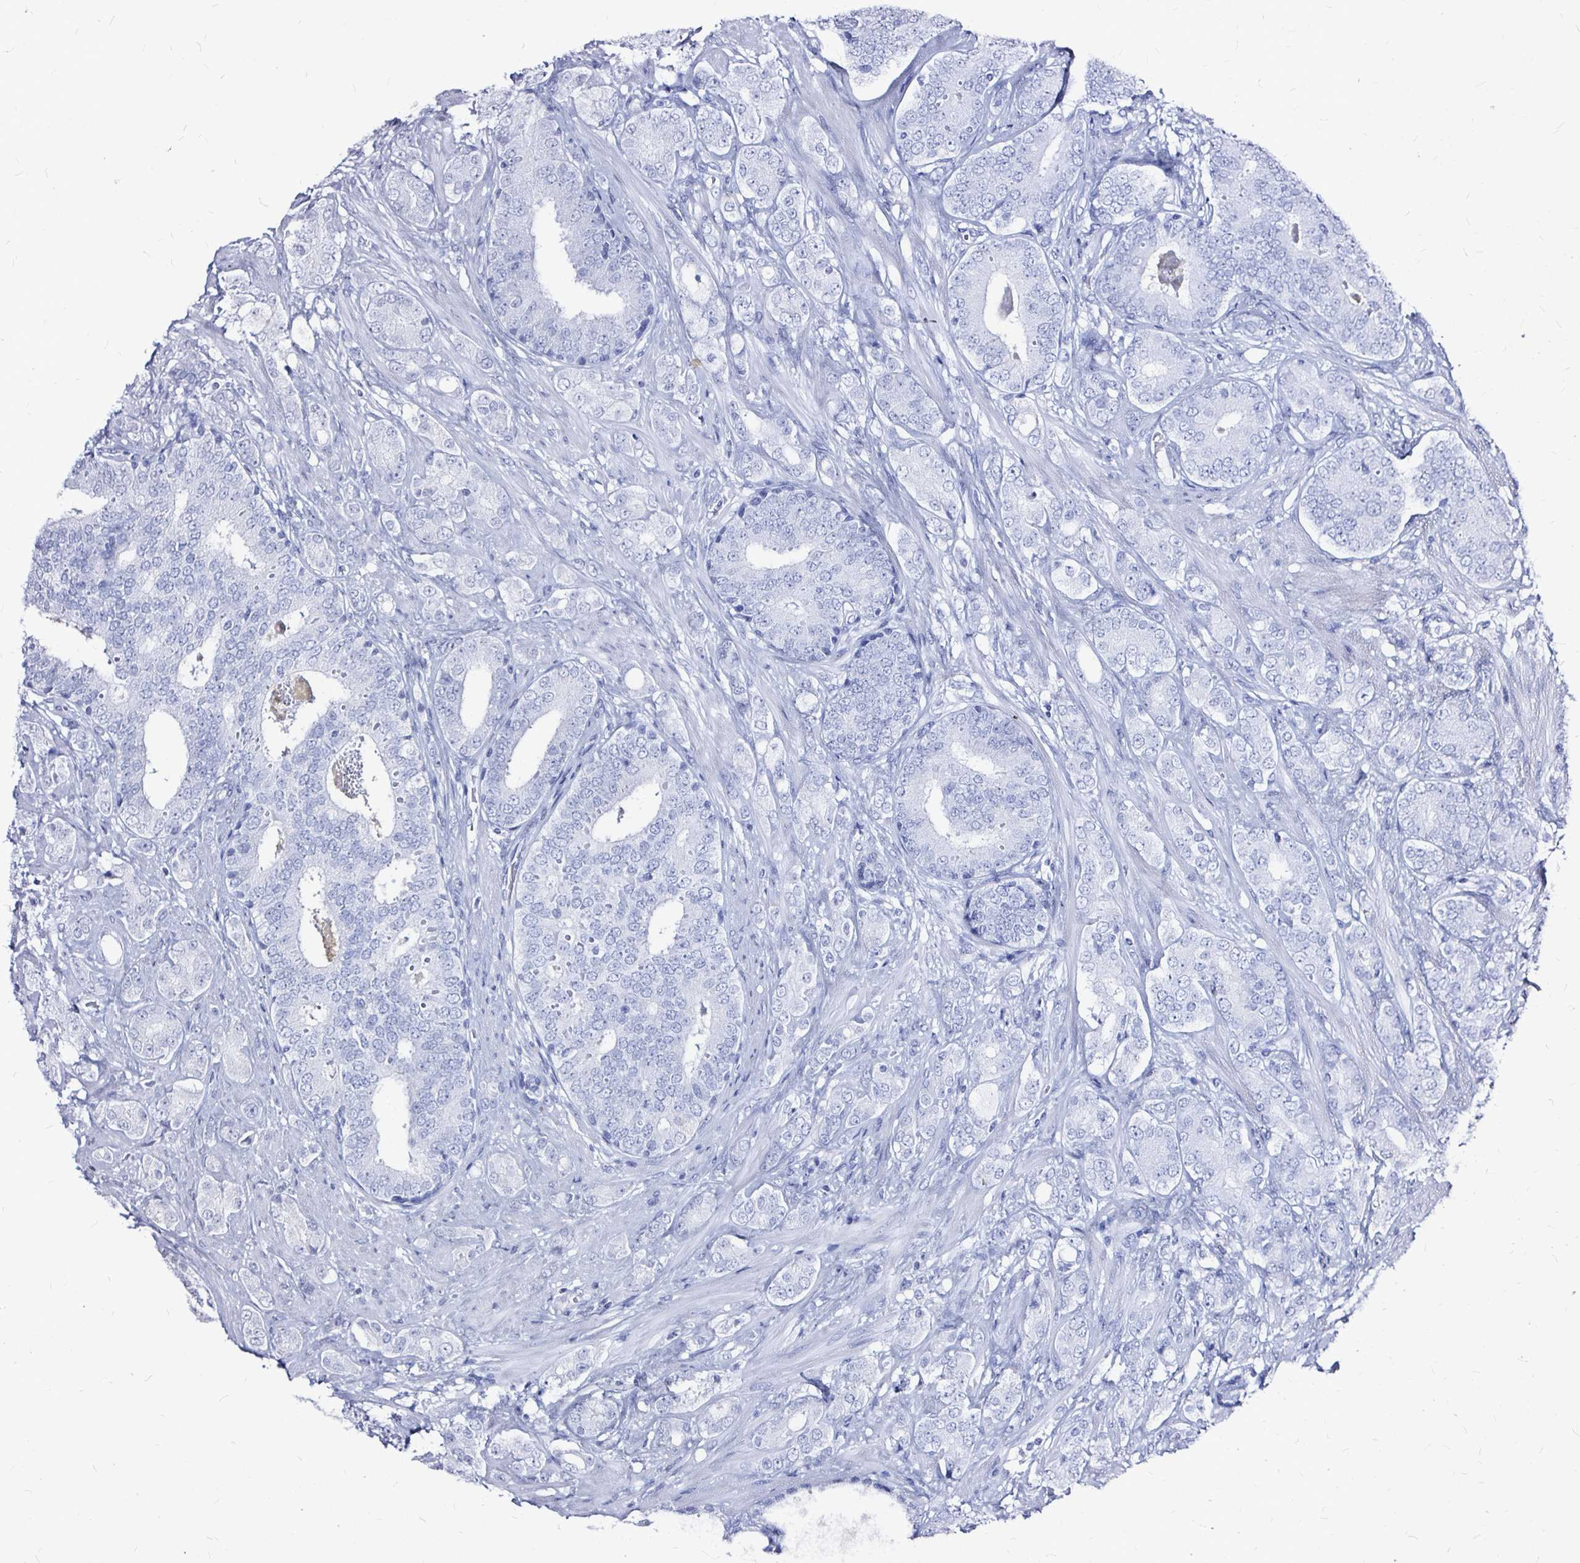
{"staining": {"intensity": "negative", "quantity": "none", "location": "none"}, "tissue": "prostate cancer", "cell_type": "Tumor cells", "image_type": "cancer", "snomed": [{"axis": "morphology", "description": "Adenocarcinoma, High grade"}, {"axis": "topography", "description": "Prostate"}], "caption": "An immunohistochemistry micrograph of prostate adenocarcinoma (high-grade) is shown. There is no staining in tumor cells of prostate adenocarcinoma (high-grade).", "gene": "LUZP4", "patient": {"sex": "male", "age": 62}}